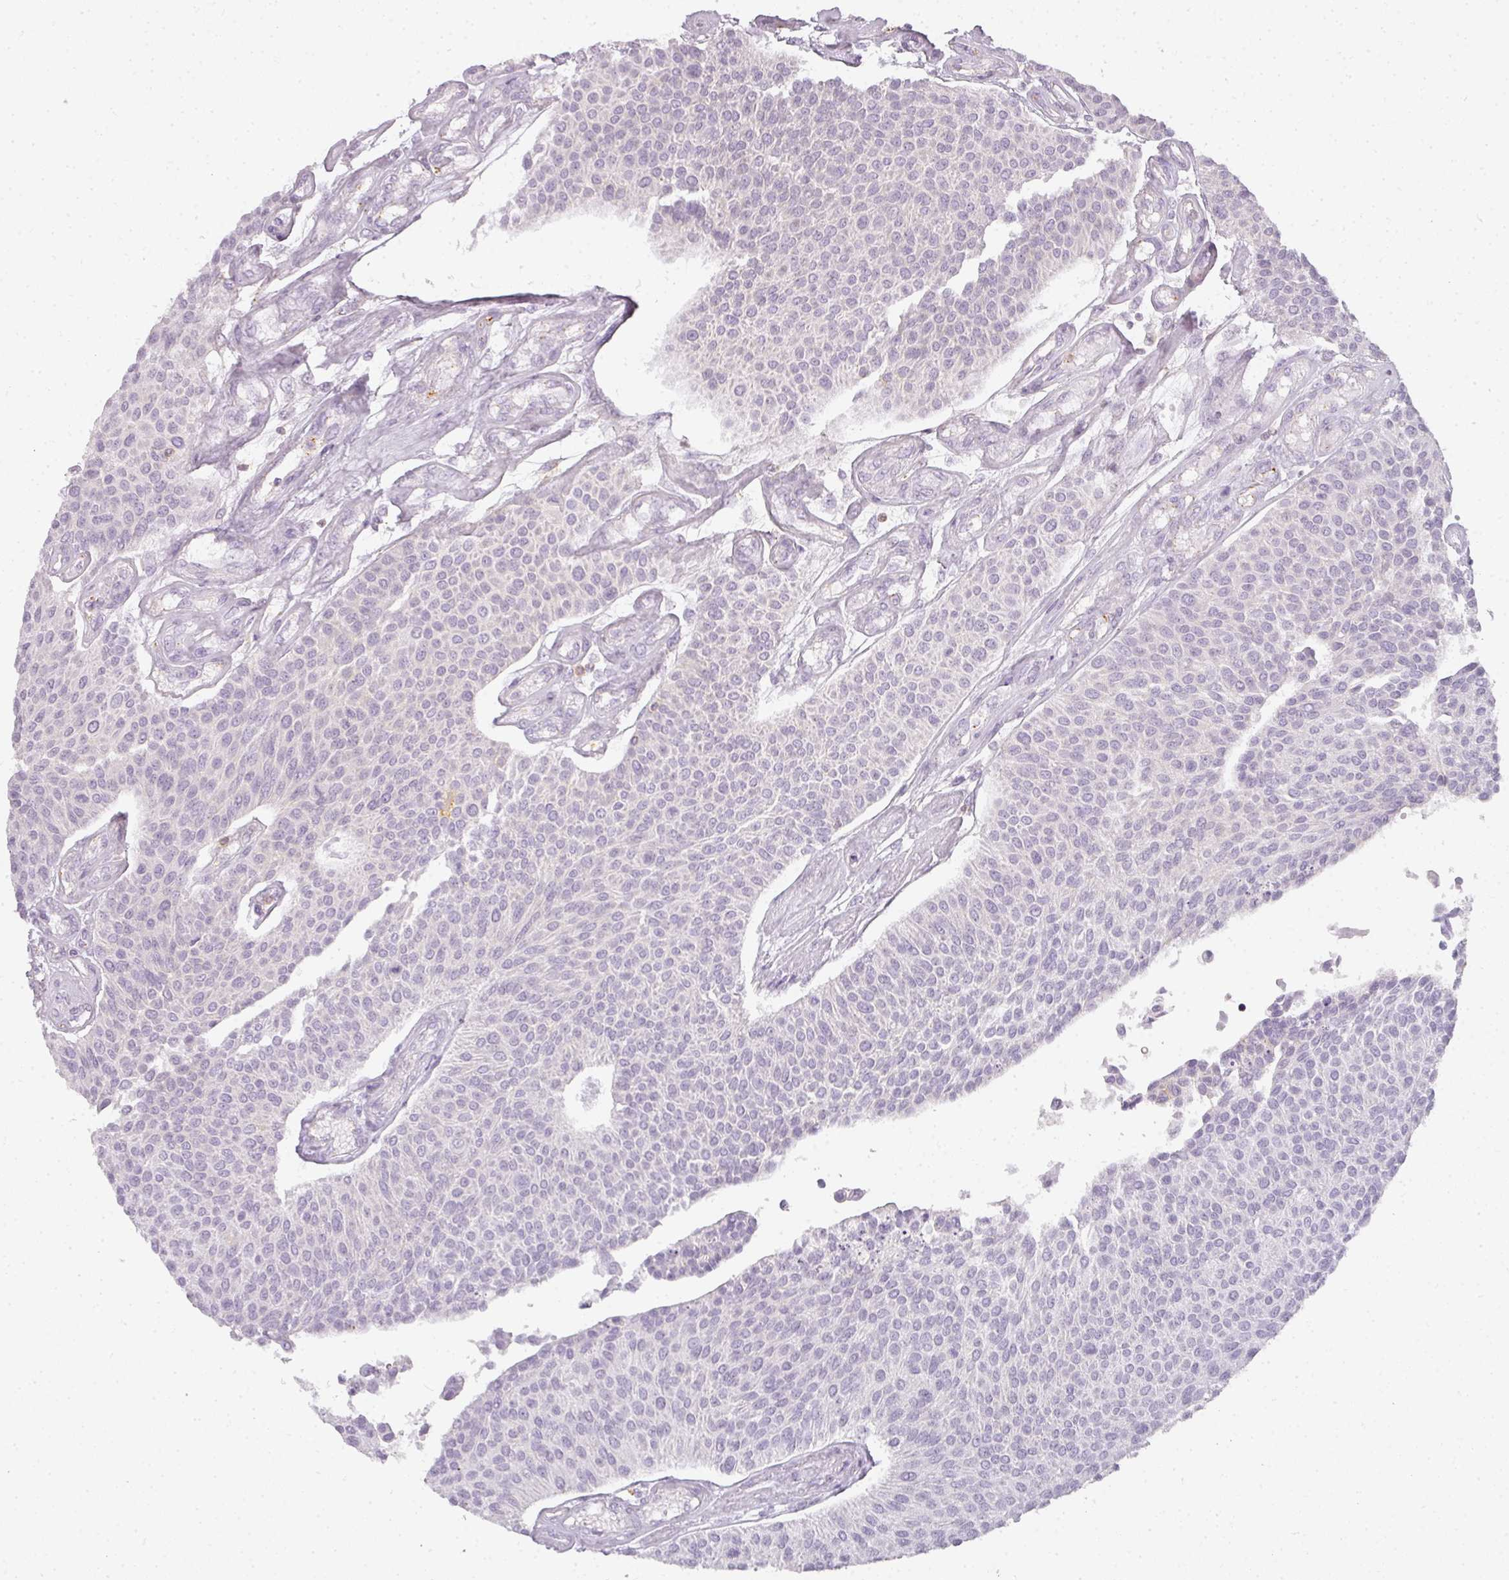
{"staining": {"intensity": "negative", "quantity": "none", "location": "none"}, "tissue": "urothelial cancer", "cell_type": "Tumor cells", "image_type": "cancer", "snomed": [{"axis": "morphology", "description": "Urothelial carcinoma, NOS"}, {"axis": "topography", "description": "Urinary bladder"}], "caption": "Protein analysis of urothelial cancer shows no significant expression in tumor cells.", "gene": "TMEM42", "patient": {"sex": "male", "age": 55}}